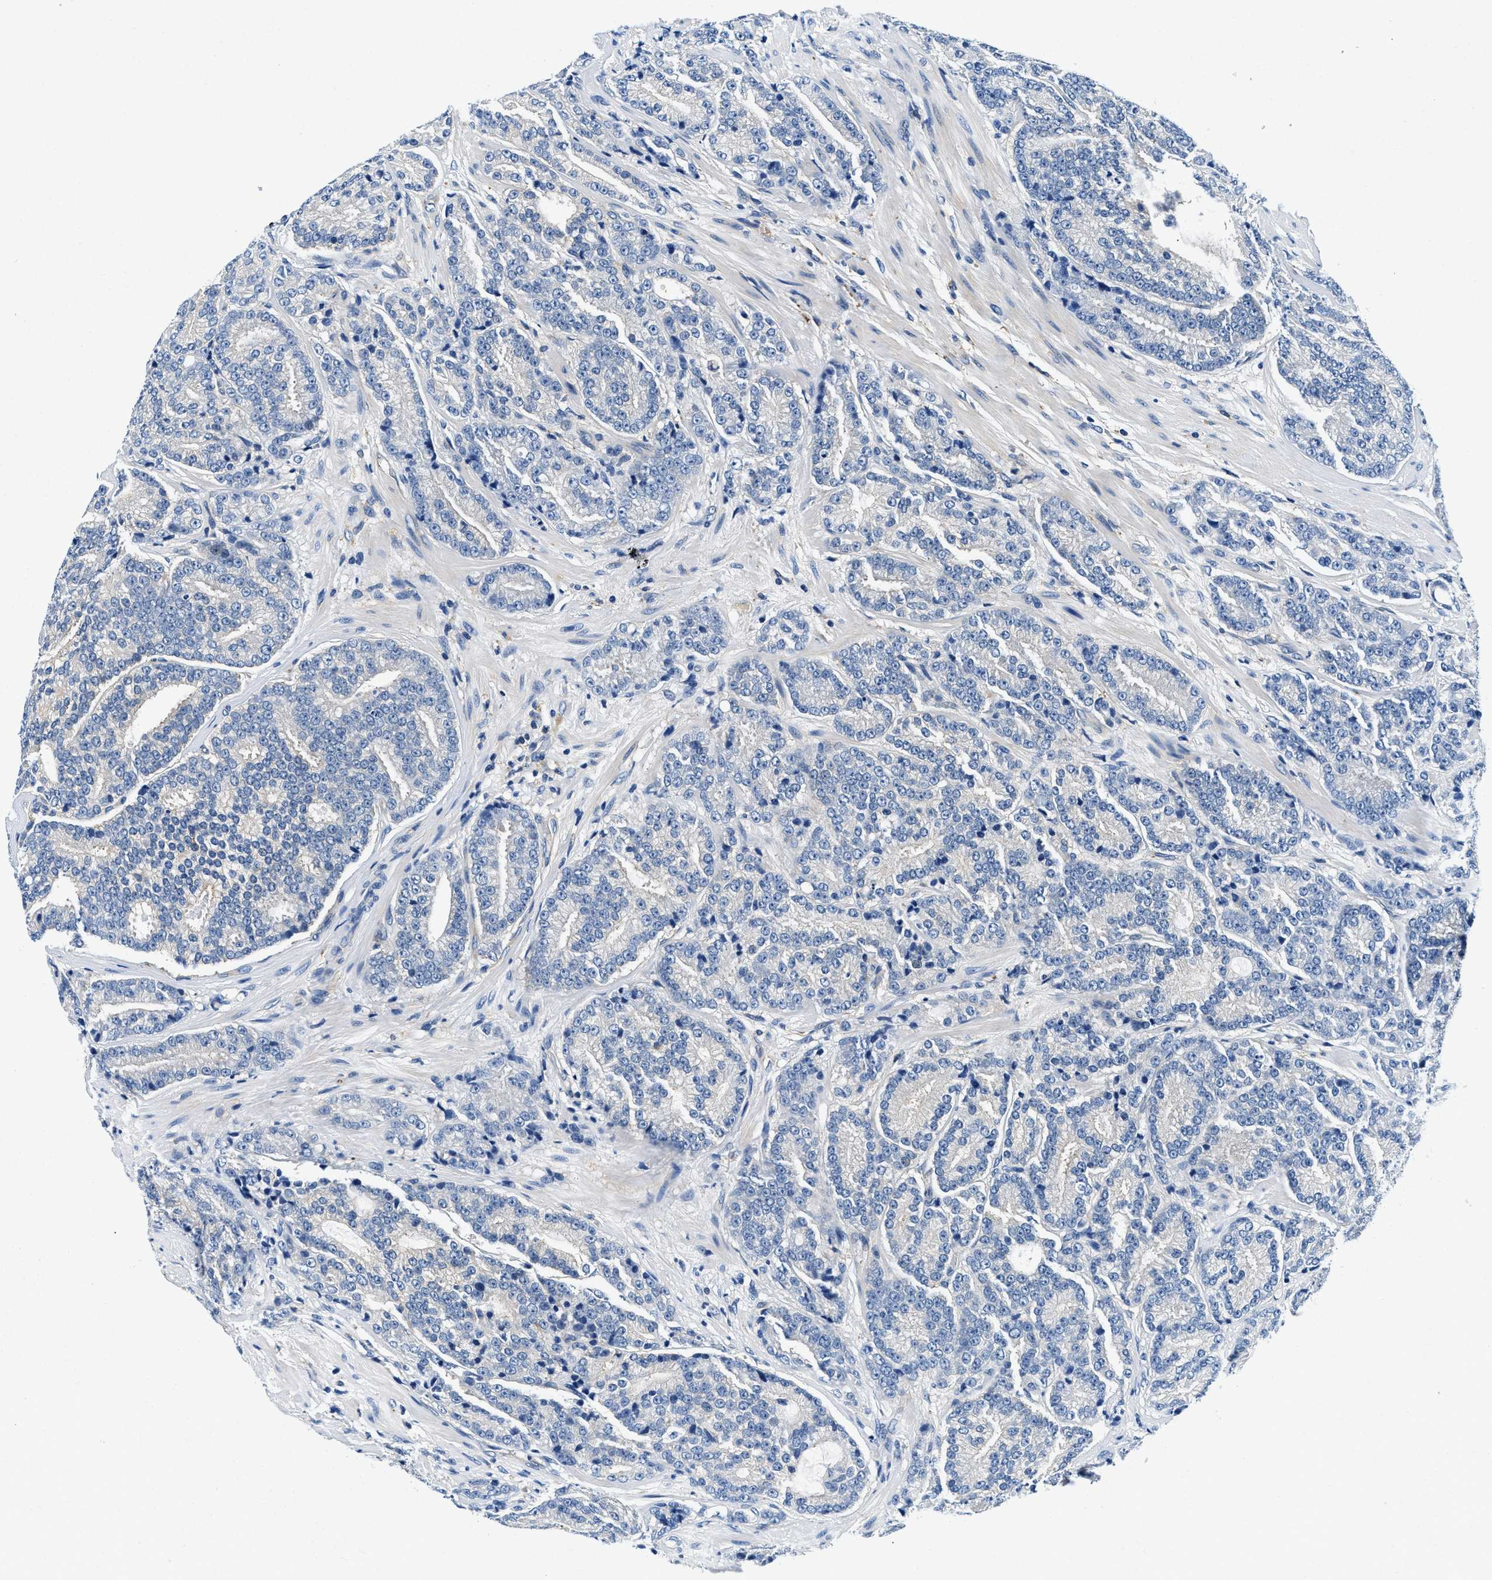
{"staining": {"intensity": "negative", "quantity": "none", "location": "none"}, "tissue": "prostate cancer", "cell_type": "Tumor cells", "image_type": "cancer", "snomed": [{"axis": "morphology", "description": "Adenocarcinoma, High grade"}, {"axis": "topography", "description": "Prostate"}], "caption": "An IHC photomicrograph of prostate cancer (high-grade adenocarcinoma) is shown. There is no staining in tumor cells of prostate cancer (high-grade adenocarcinoma).", "gene": "ZFAND3", "patient": {"sex": "male", "age": 61}}